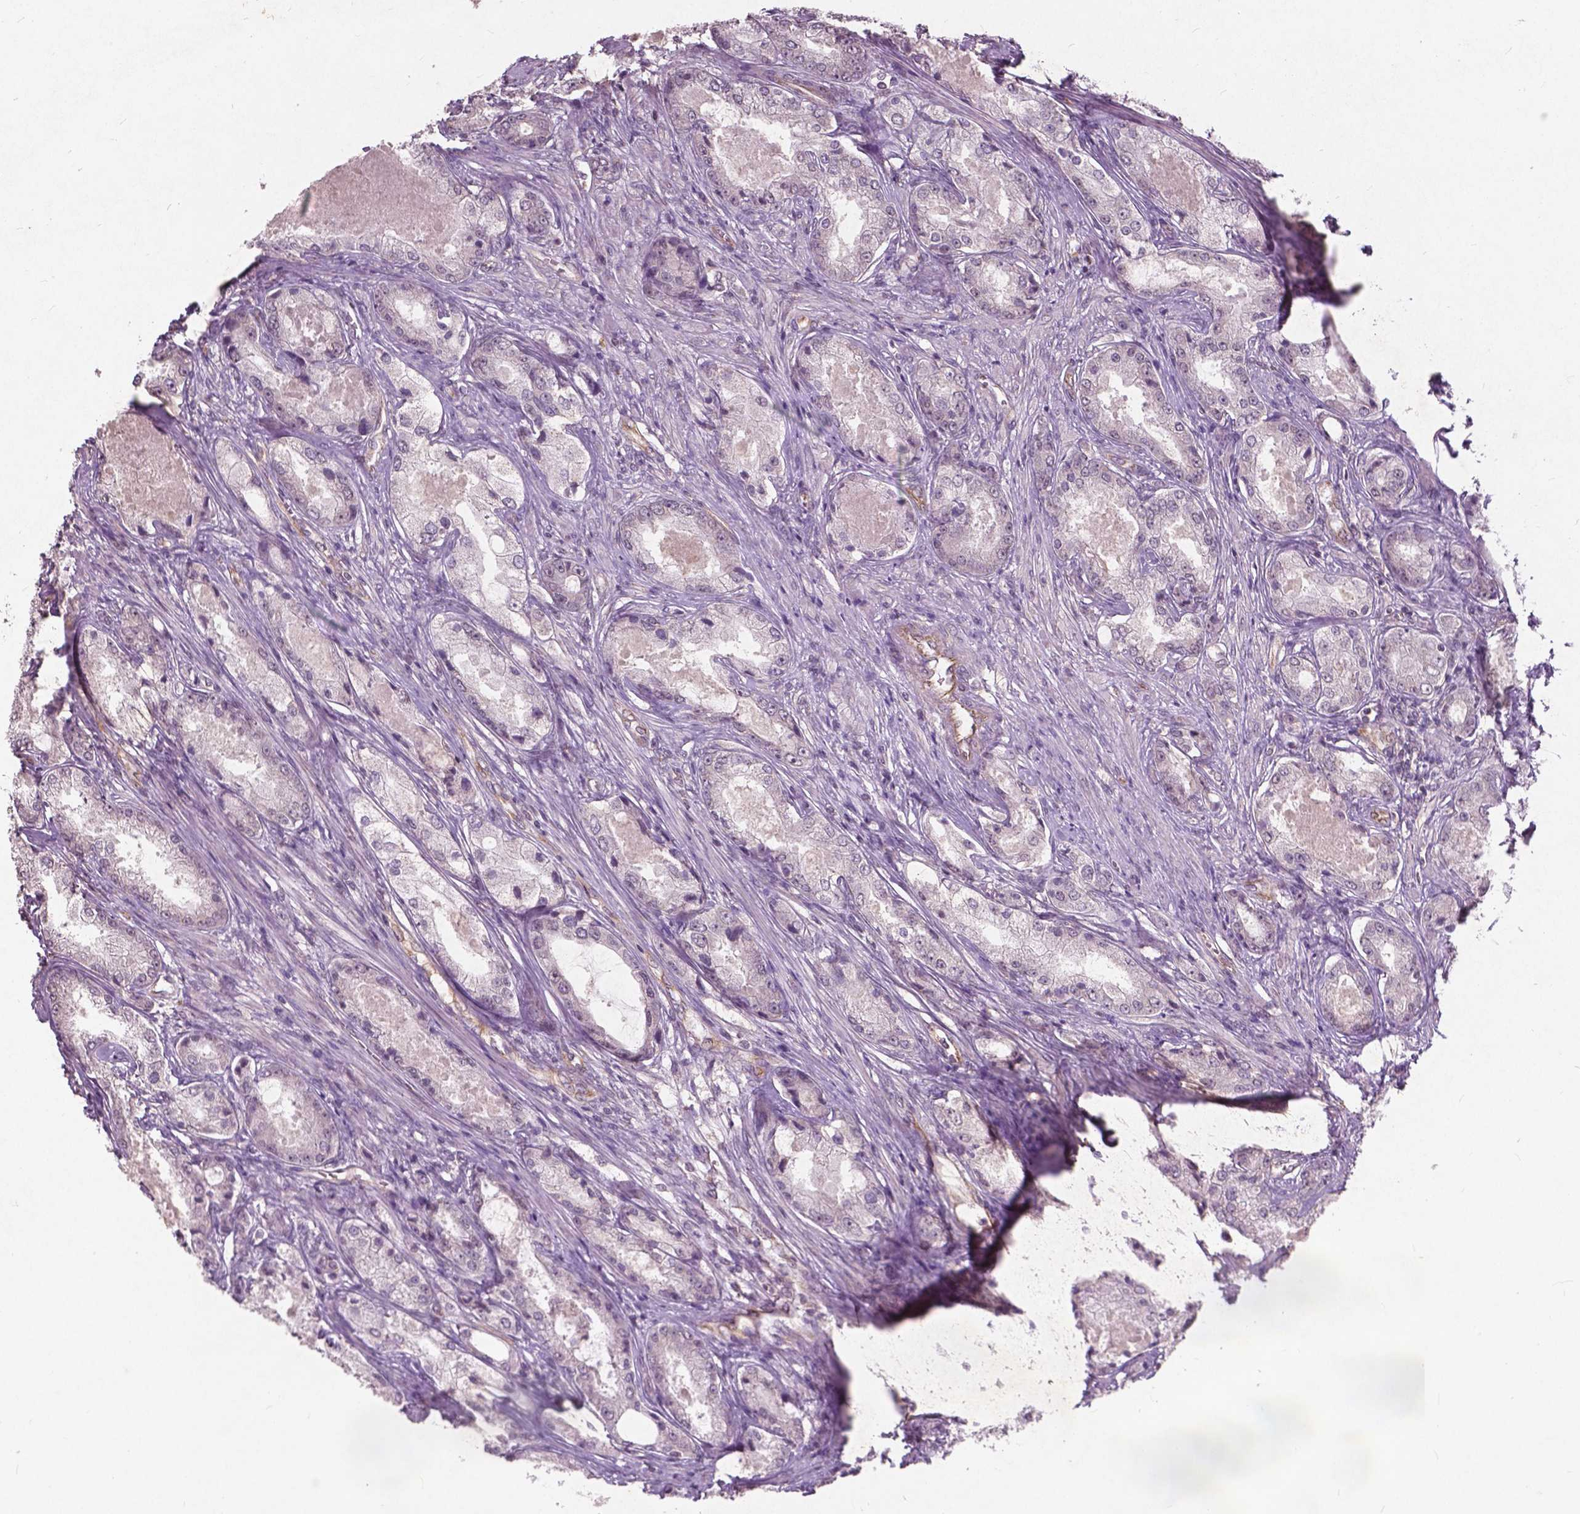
{"staining": {"intensity": "negative", "quantity": "none", "location": "none"}, "tissue": "prostate cancer", "cell_type": "Tumor cells", "image_type": "cancer", "snomed": [{"axis": "morphology", "description": "Adenocarcinoma, Low grade"}, {"axis": "topography", "description": "Prostate"}], "caption": "Photomicrograph shows no protein expression in tumor cells of prostate cancer tissue.", "gene": "SMAD2", "patient": {"sex": "male", "age": 68}}